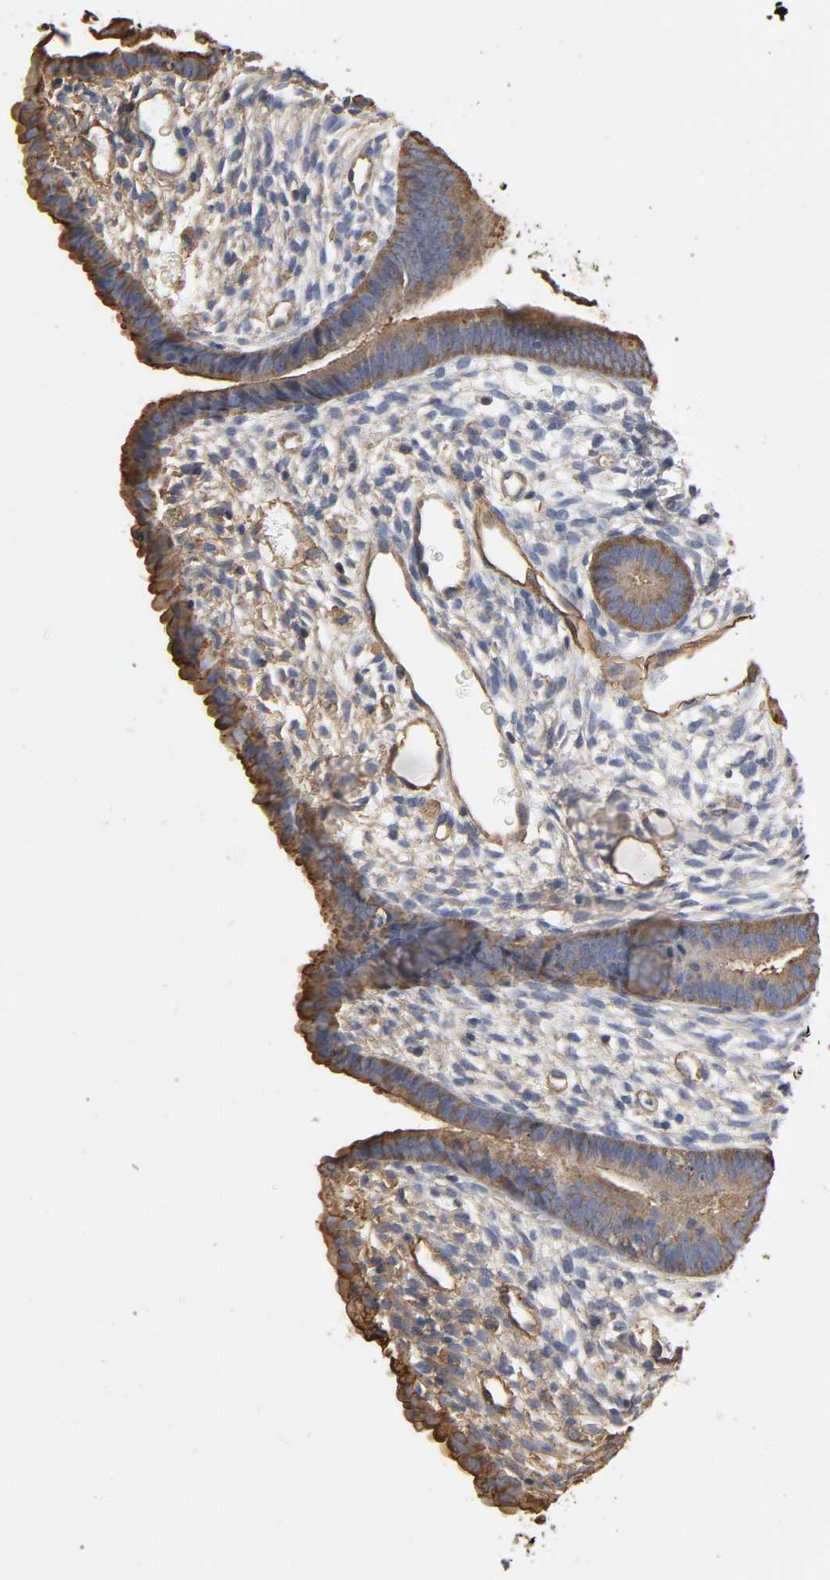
{"staining": {"intensity": "moderate", "quantity": "25%-75%", "location": "cytoplasmic/membranous"}, "tissue": "endometrium", "cell_type": "Cells in endometrial stroma", "image_type": "normal", "snomed": [{"axis": "morphology", "description": "Normal tissue, NOS"}, {"axis": "topography", "description": "Endometrium"}], "caption": "A medium amount of moderate cytoplasmic/membranous positivity is present in approximately 25%-75% of cells in endometrial stroma in unremarkable endometrium. The staining was performed using DAB, with brown indicating positive protein expression. Nuclei are stained blue with hematoxylin.", "gene": "ANXA2", "patient": {"sex": "female", "age": 57}}